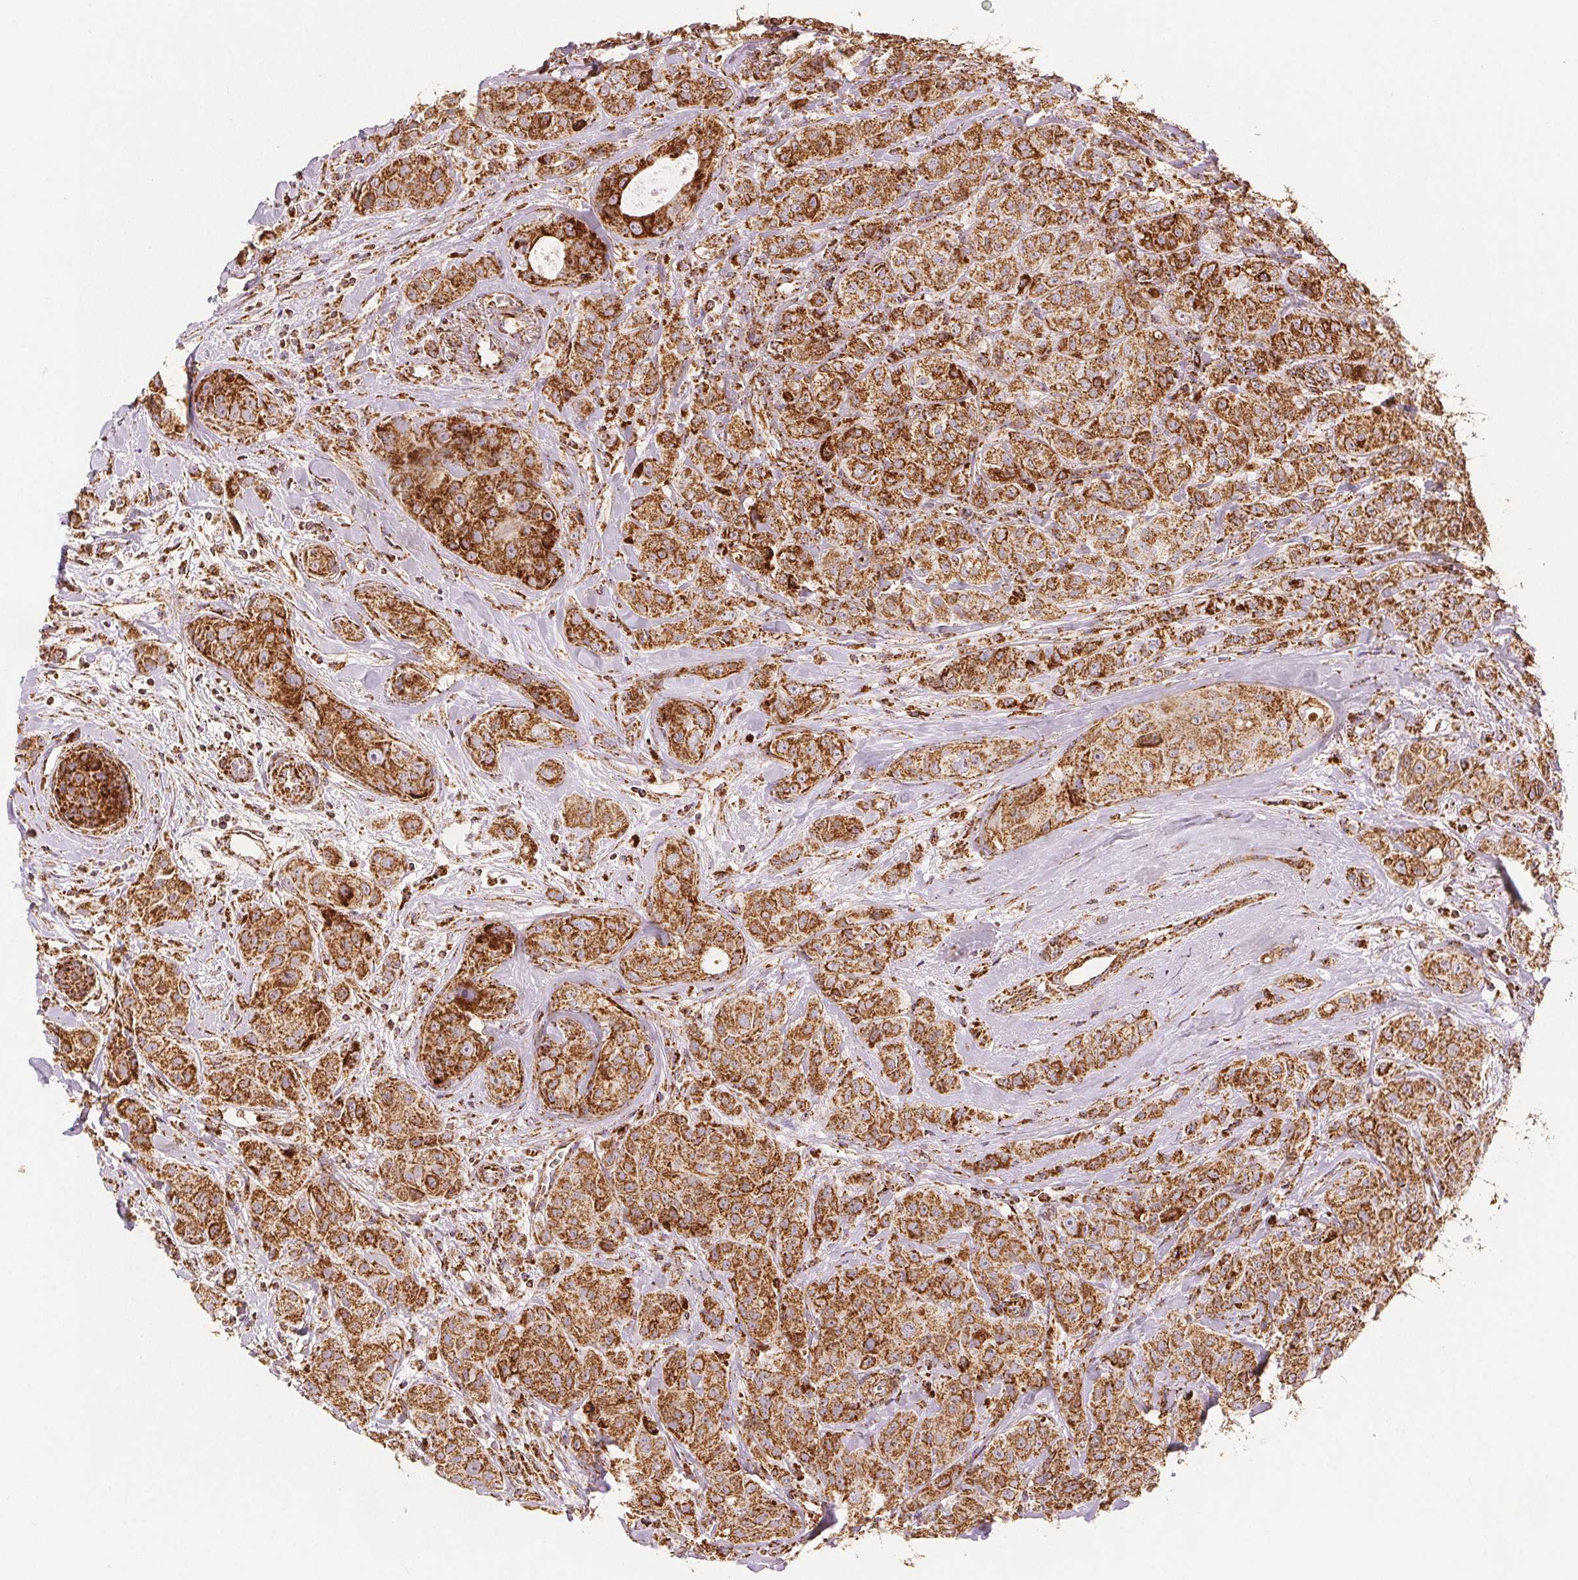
{"staining": {"intensity": "strong", "quantity": ">75%", "location": "cytoplasmic/membranous"}, "tissue": "breast cancer", "cell_type": "Tumor cells", "image_type": "cancer", "snomed": [{"axis": "morphology", "description": "Duct carcinoma"}, {"axis": "topography", "description": "Breast"}], "caption": "Human breast cancer (intraductal carcinoma) stained with a protein marker exhibits strong staining in tumor cells.", "gene": "SDHB", "patient": {"sex": "female", "age": 43}}